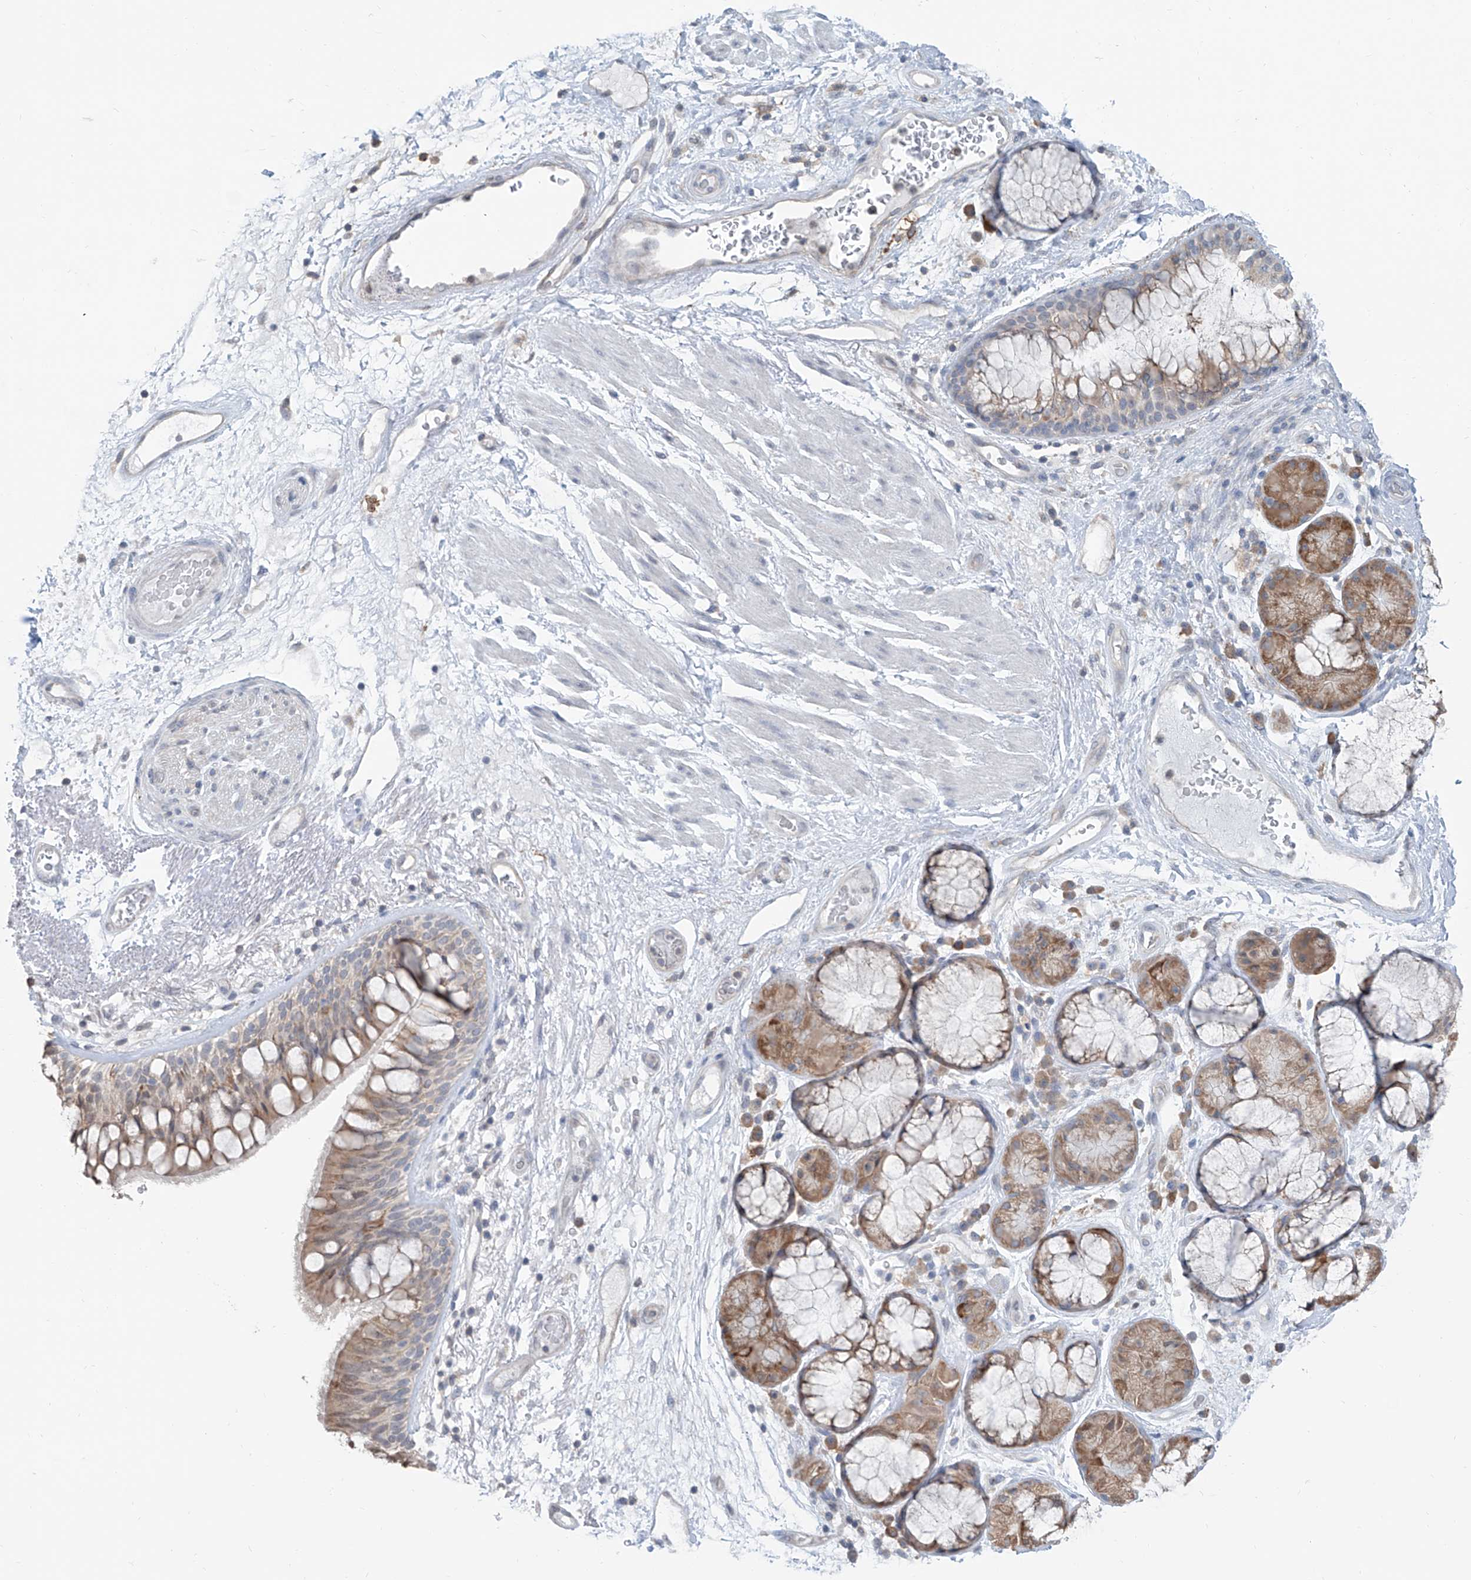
{"staining": {"intensity": "moderate", "quantity": ">75%", "location": "cytoplasmic/membranous"}, "tissue": "bronchus", "cell_type": "Respiratory epithelial cells", "image_type": "normal", "snomed": [{"axis": "morphology", "description": "Normal tissue, NOS"}, {"axis": "morphology", "description": "Squamous cell carcinoma, NOS"}, {"axis": "topography", "description": "Lymph node"}, {"axis": "topography", "description": "Bronchus"}, {"axis": "topography", "description": "Lung"}], "caption": "The micrograph shows a brown stain indicating the presence of a protein in the cytoplasmic/membranous of respiratory epithelial cells in bronchus.", "gene": "KCNK10", "patient": {"sex": "male", "age": 66}}